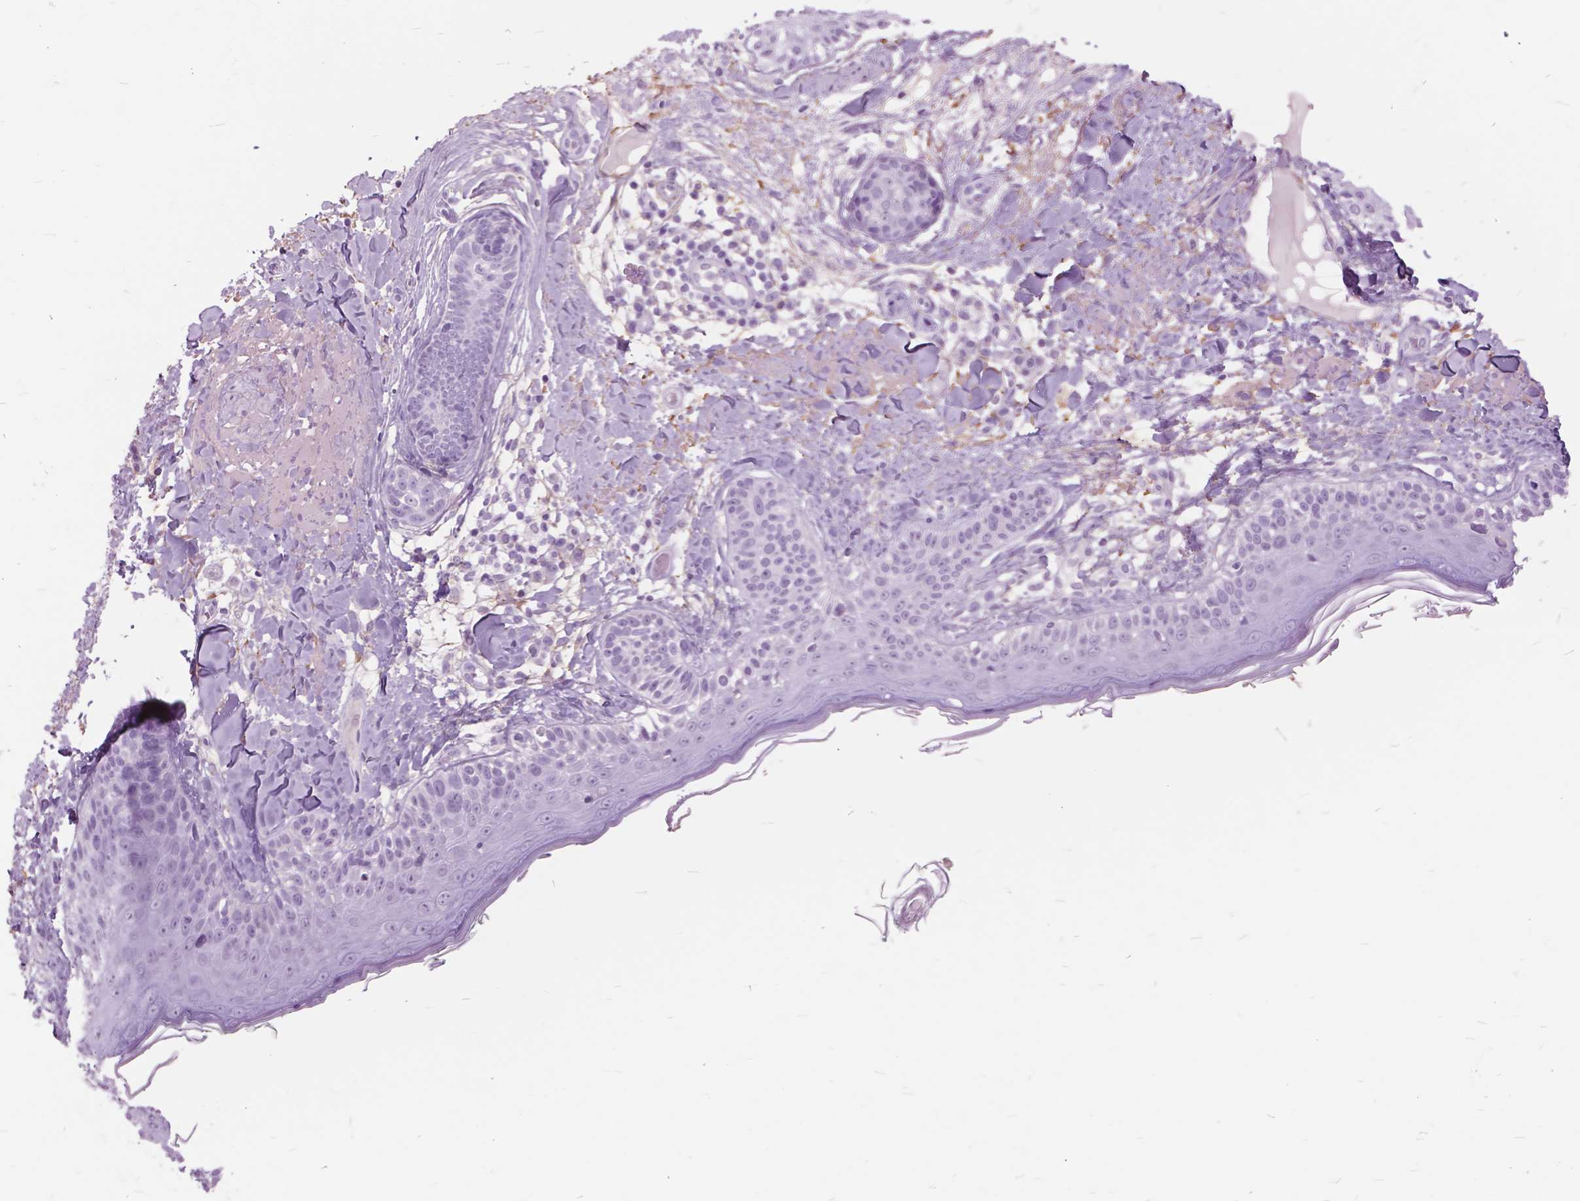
{"staining": {"intensity": "negative", "quantity": "none", "location": "none"}, "tissue": "skin", "cell_type": "Fibroblasts", "image_type": "normal", "snomed": [{"axis": "morphology", "description": "Normal tissue, NOS"}, {"axis": "topography", "description": "Skin"}], "caption": "The micrograph exhibits no staining of fibroblasts in unremarkable skin. Nuclei are stained in blue.", "gene": "GDF9", "patient": {"sex": "male", "age": 73}}